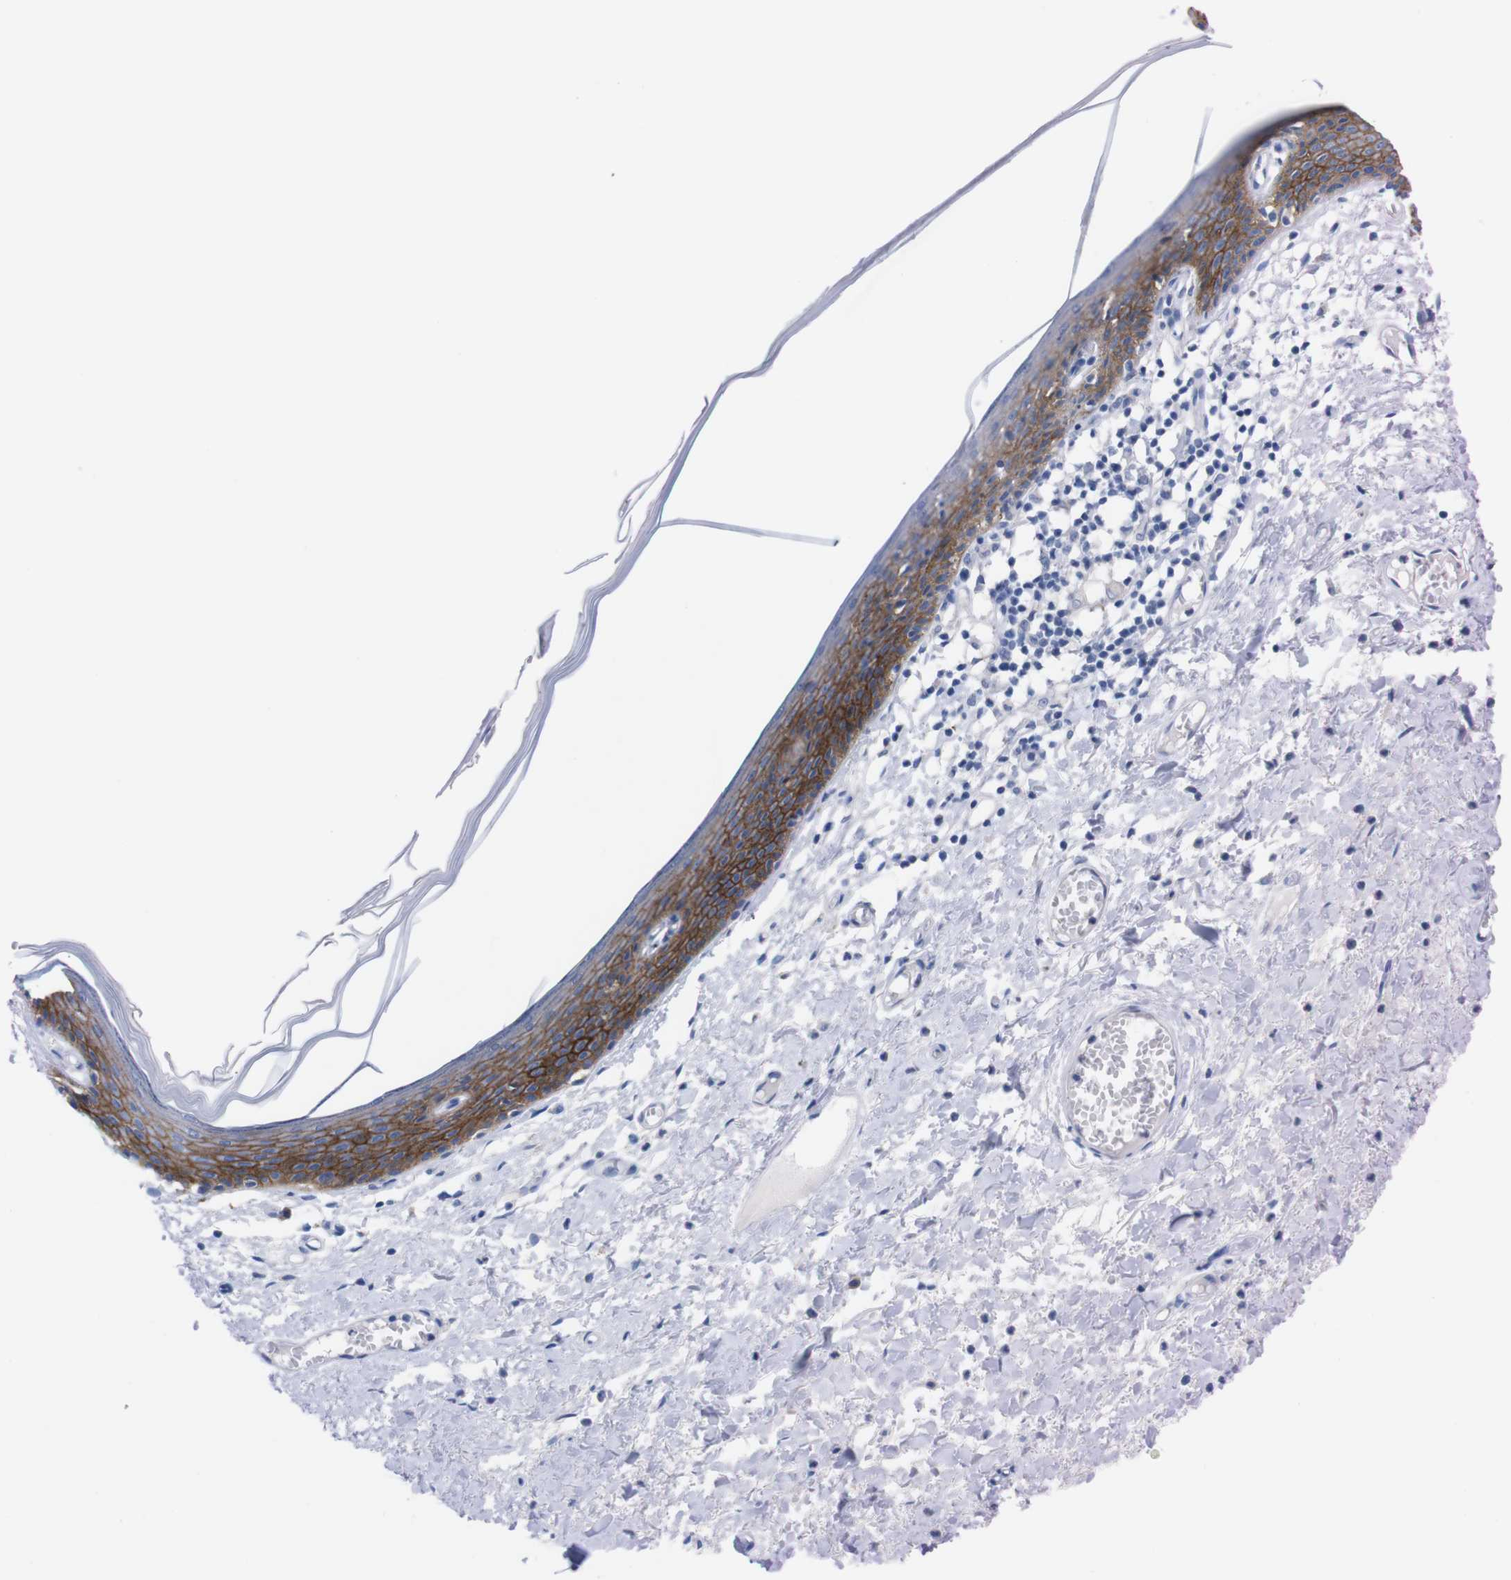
{"staining": {"intensity": "strong", "quantity": ">75%", "location": "cytoplasmic/membranous"}, "tissue": "skin", "cell_type": "Epidermal cells", "image_type": "normal", "snomed": [{"axis": "morphology", "description": "Normal tissue, NOS"}, {"axis": "topography", "description": "Vulva"}], "caption": "Immunohistochemistry image of benign skin: skin stained using immunohistochemistry exhibits high levels of strong protein expression localized specifically in the cytoplasmic/membranous of epidermal cells, appearing as a cytoplasmic/membranous brown color.", "gene": "TMEM243", "patient": {"sex": "female", "age": 54}}